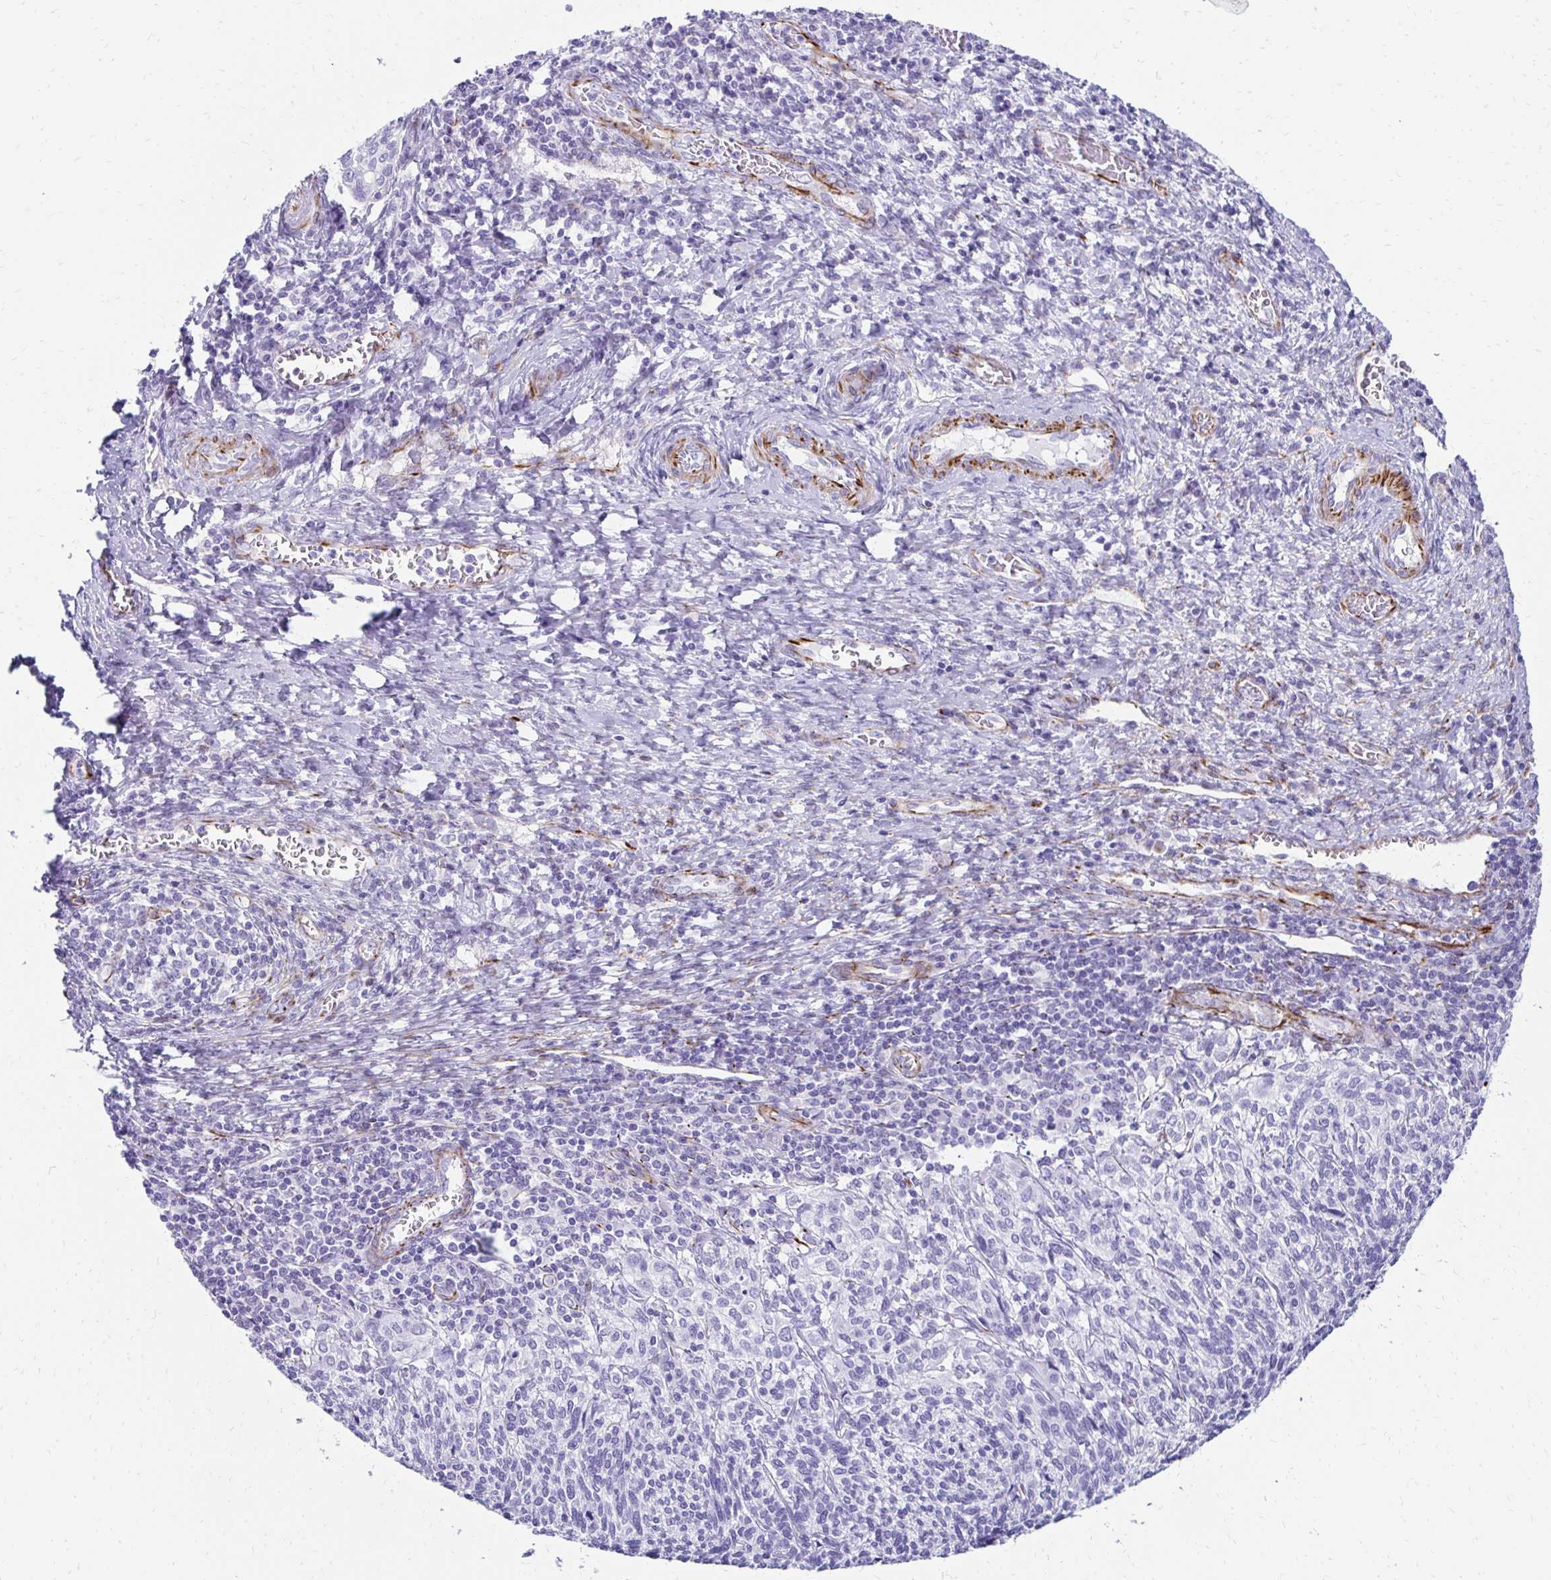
{"staining": {"intensity": "negative", "quantity": "none", "location": "none"}, "tissue": "cervical cancer", "cell_type": "Tumor cells", "image_type": "cancer", "snomed": [{"axis": "morphology", "description": "Squamous cell carcinoma, NOS"}, {"axis": "topography", "description": "Cervix"}], "caption": "Tumor cells show no significant protein staining in cervical cancer. Brightfield microscopy of immunohistochemistry (IHC) stained with DAB (3,3'-diaminobenzidine) (brown) and hematoxylin (blue), captured at high magnification.", "gene": "TMEM54", "patient": {"sex": "female", "age": 45}}